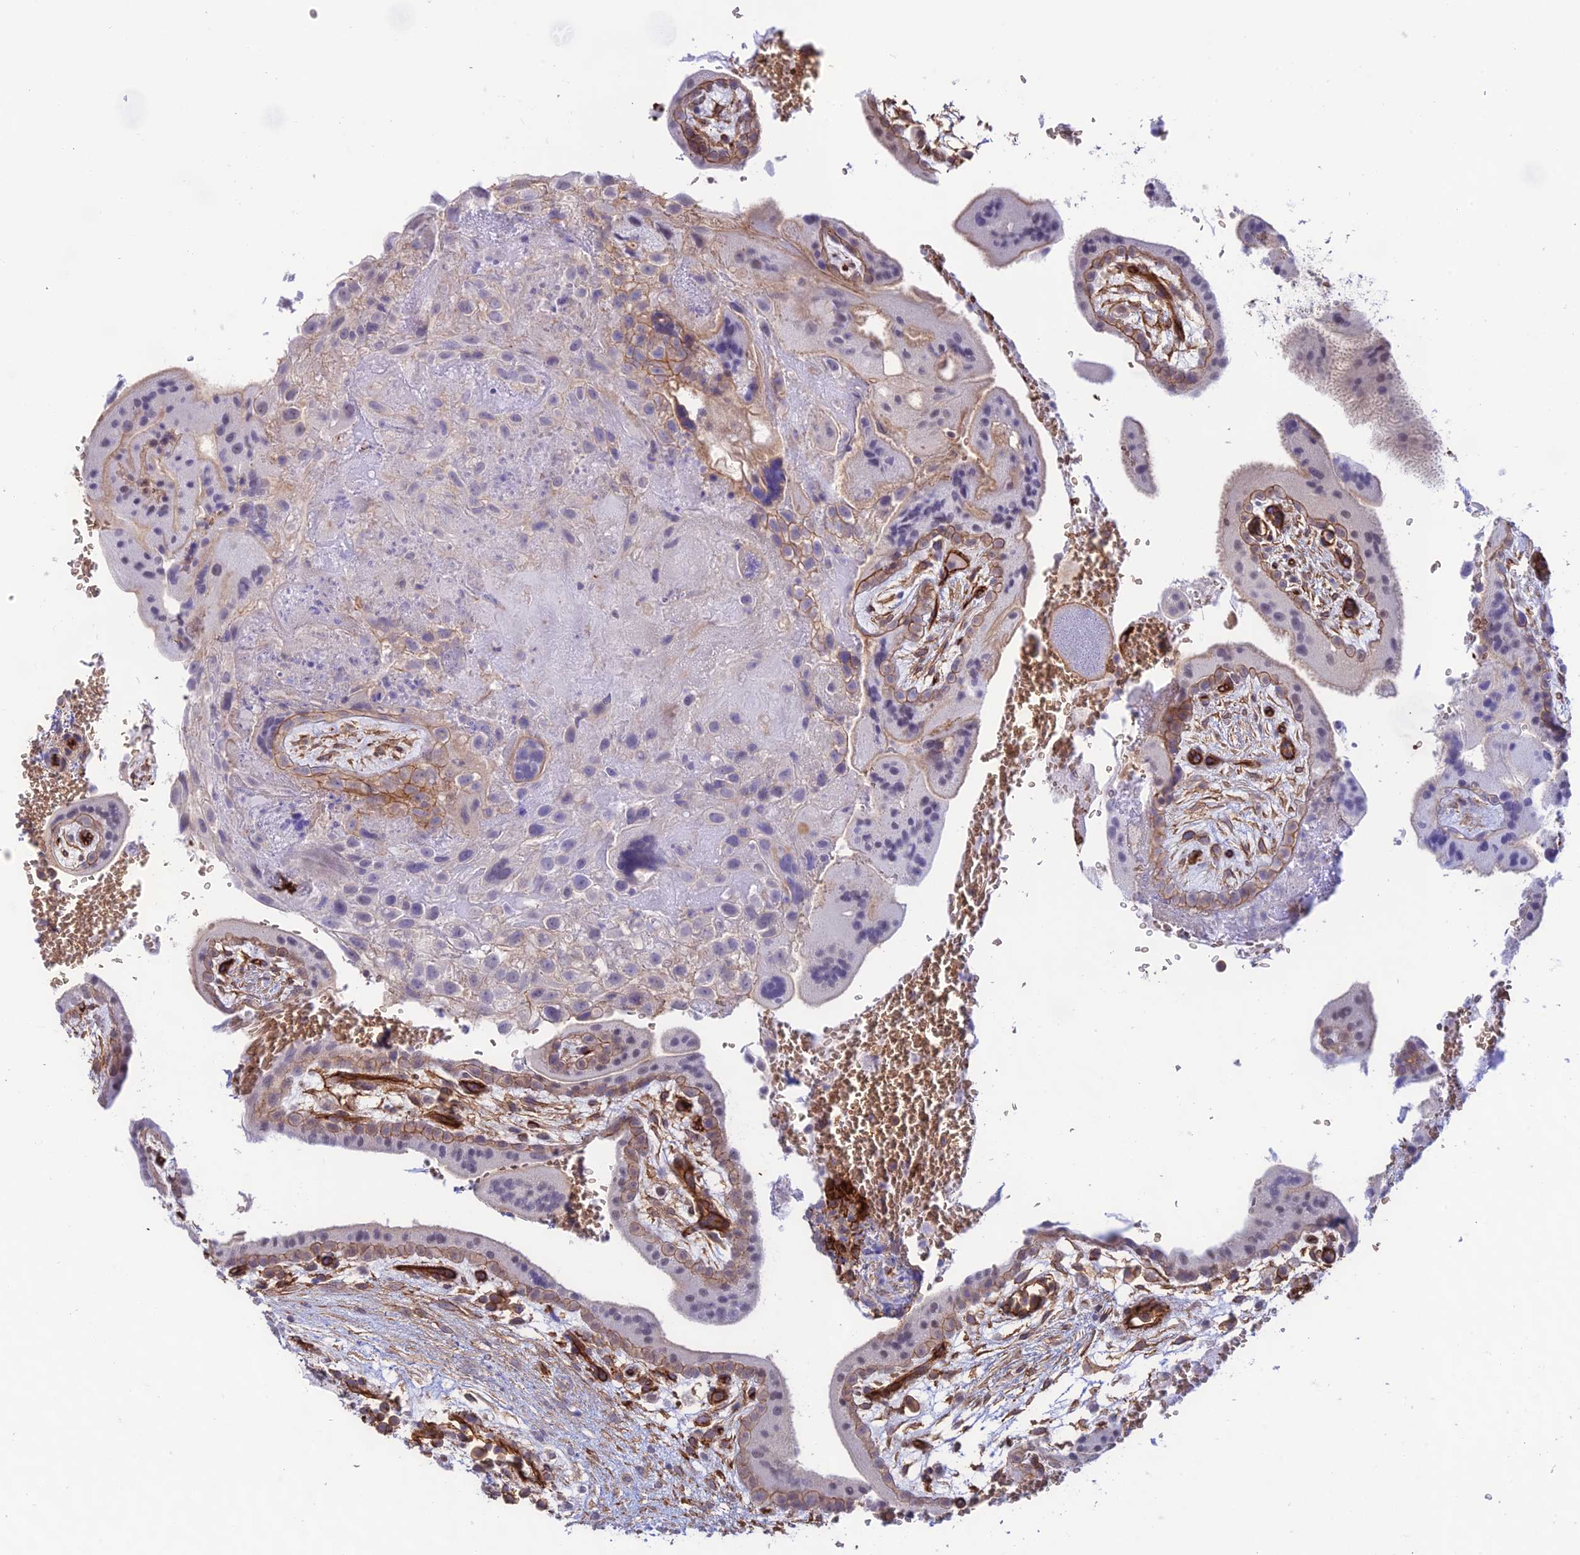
{"staining": {"intensity": "strong", "quantity": "<25%", "location": "cytoplasmic/membranous"}, "tissue": "placenta", "cell_type": "Decidual cells", "image_type": "normal", "snomed": [{"axis": "morphology", "description": "Normal tissue, NOS"}, {"axis": "topography", "description": "Placenta"}], "caption": "Immunohistochemistry micrograph of normal placenta stained for a protein (brown), which shows medium levels of strong cytoplasmic/membranous positivity in about <25% of decidual cells.", "gene": "YPEL5", "patient": {"sex": "female", "age": 35}}